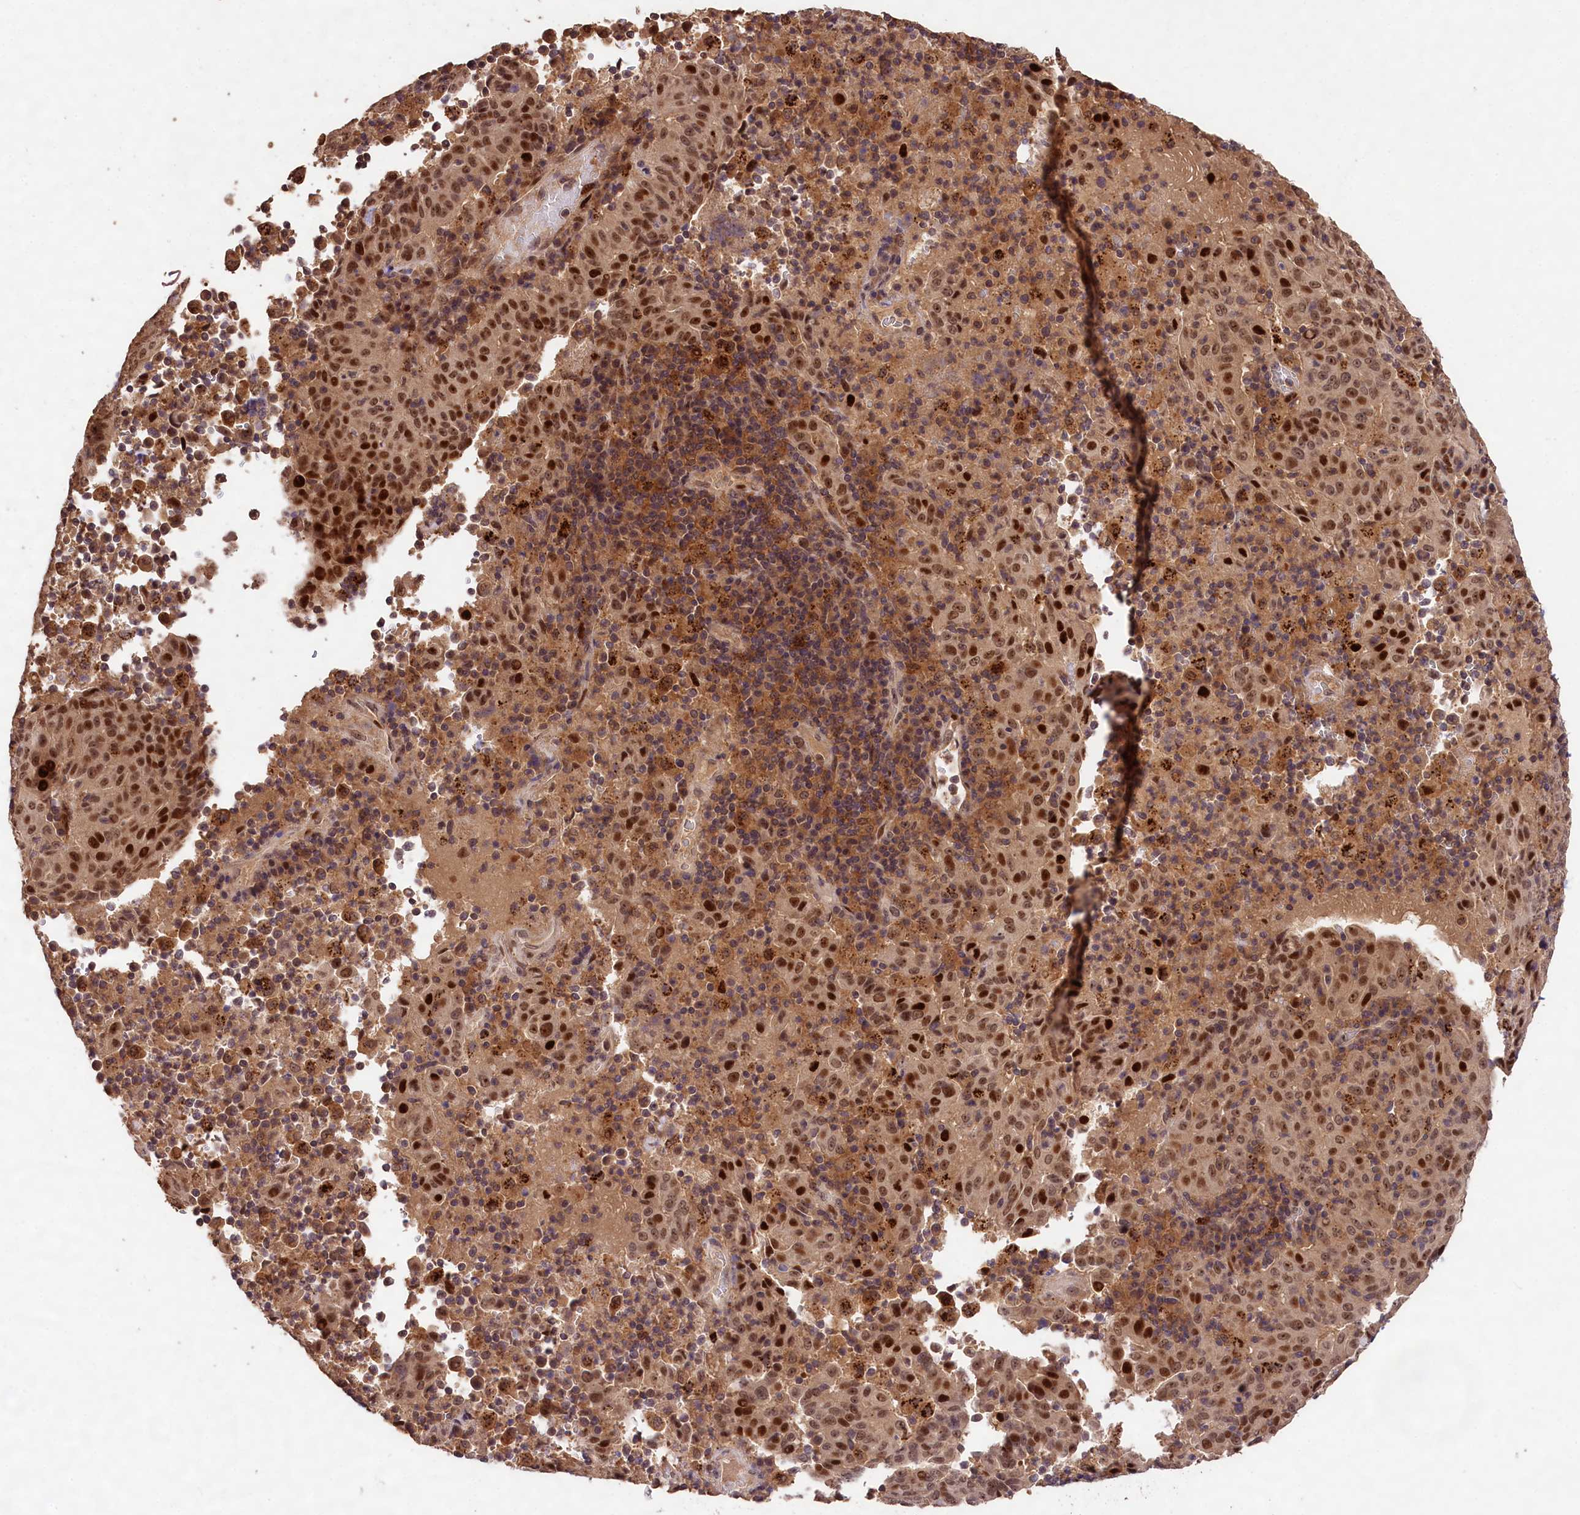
{"staining": {"intensity": "strong", "quantity": ">75%", "location": "nuclear"}, "tissue": "pancreatic cancer", "cell_type": "Tumor cells", "image_type": "cancer", "snomed": [{"axis": "morphology", "description": "Adenocarcinoma, NOS"}, {"axis": "topography", "description": "Pancreas"}], "caption": "High-power microscopy captured an IHC micrograph of pancreatic adenocarcinoma, revealing strong nuclear positivity in about >75% of tumor cells.", "gene": "PHAF1", "patient": {"sex": "male", "age": 63}}